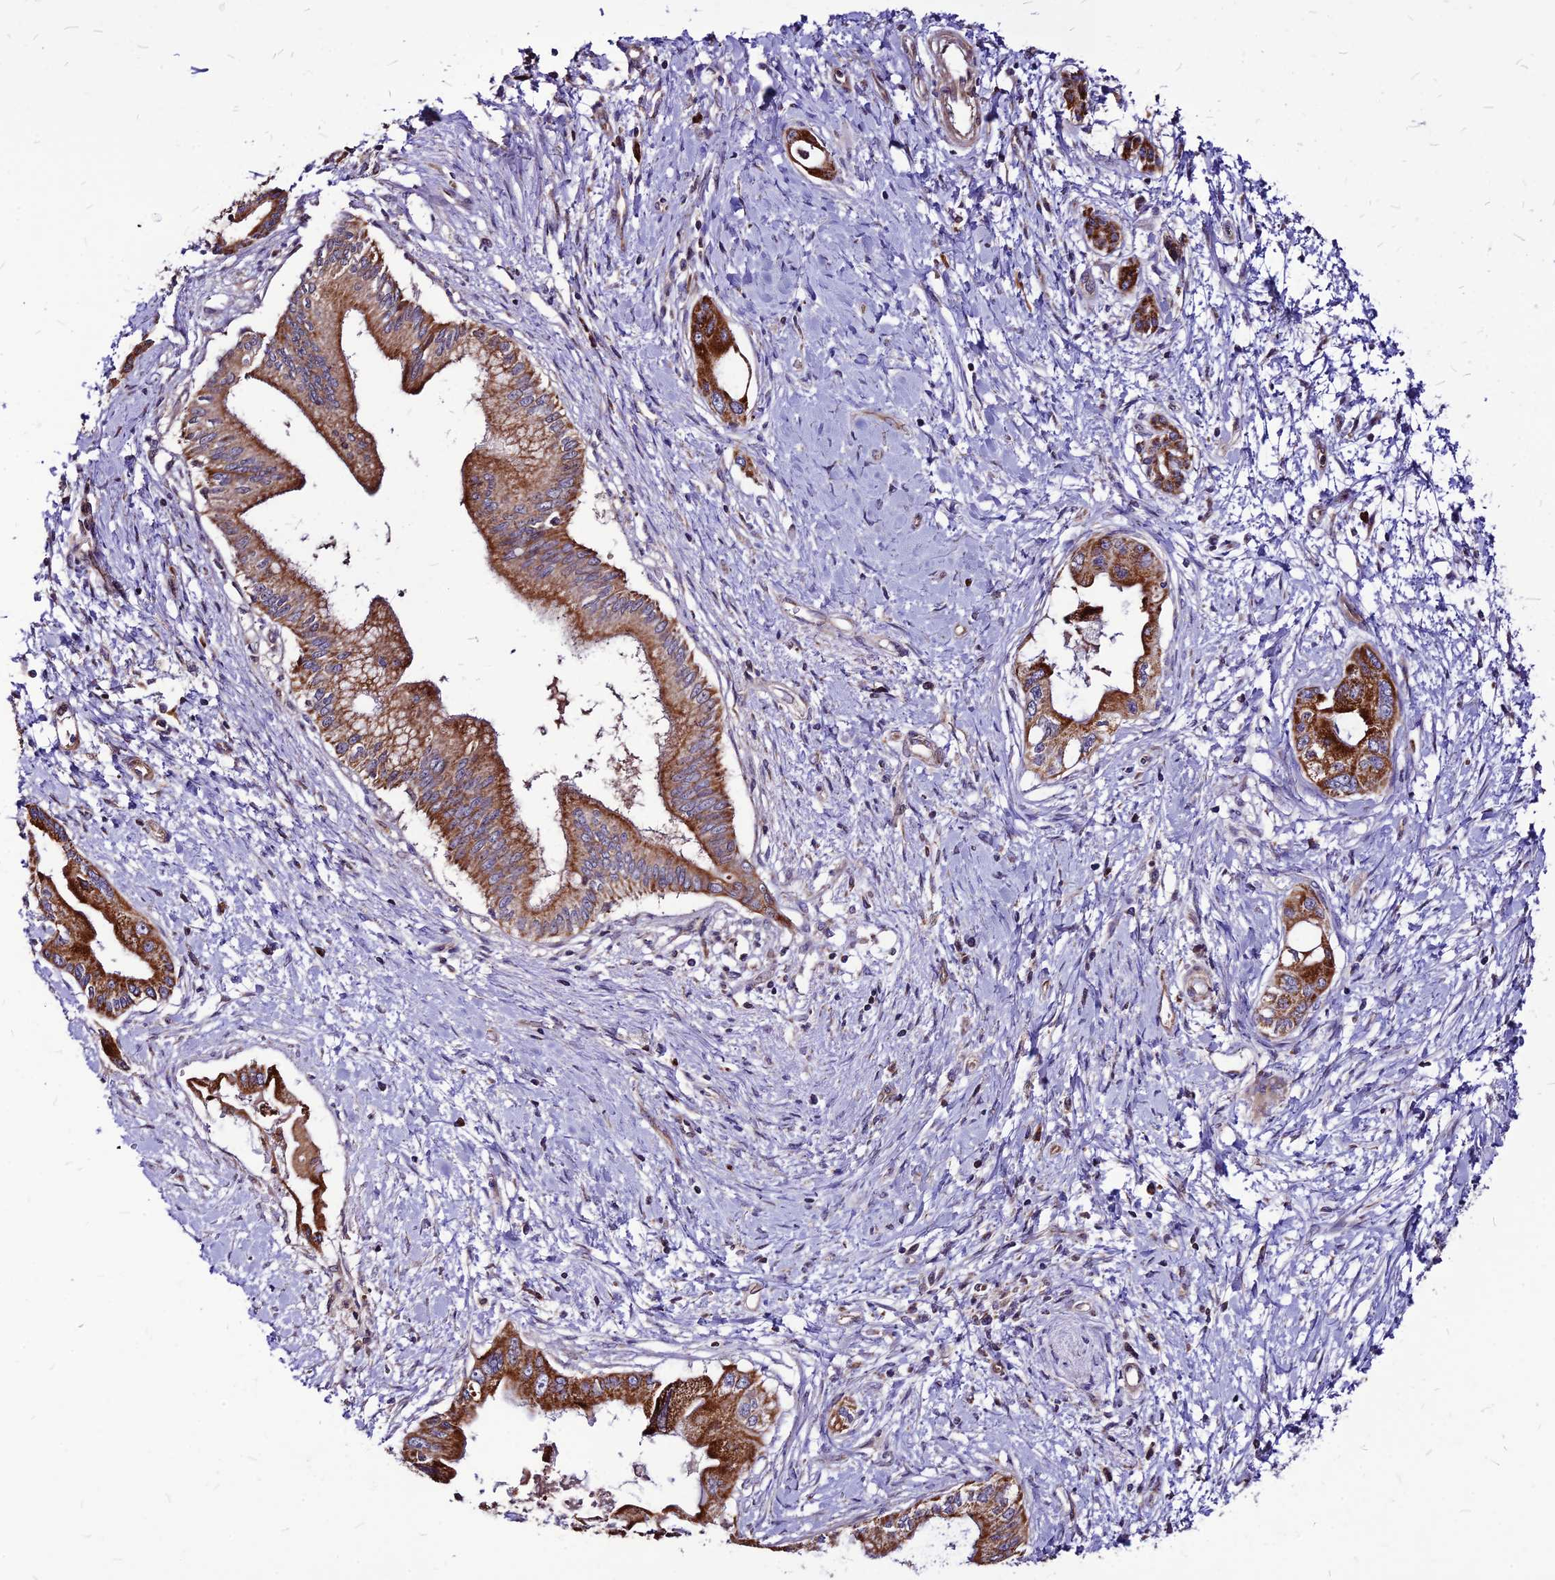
{"staining": {"intensity": "strong", "quantity": ">75%", "location": "cytoplasmic/membranous"}, "tissue": "pancreatic cancer", "cell_type": "Tumor cells", "image_type": "cancer", "snomed": [{"axis": "morphology", "description": "Adenocarcinoma, NOS"}, {"axis": "topography", "description": "Pancreas"}], "caption": "Immunohistochemical staining of human pancreatic cancer (adenocarcinoma) displays high levels of strong cytoplasmic/membranous expression in approximately >75% of tumor cells. The protein is shown in brown color, while the nuclei are stained blue.", "gene": "ECI1", "patient": {"sex": "male", "age": 46}}